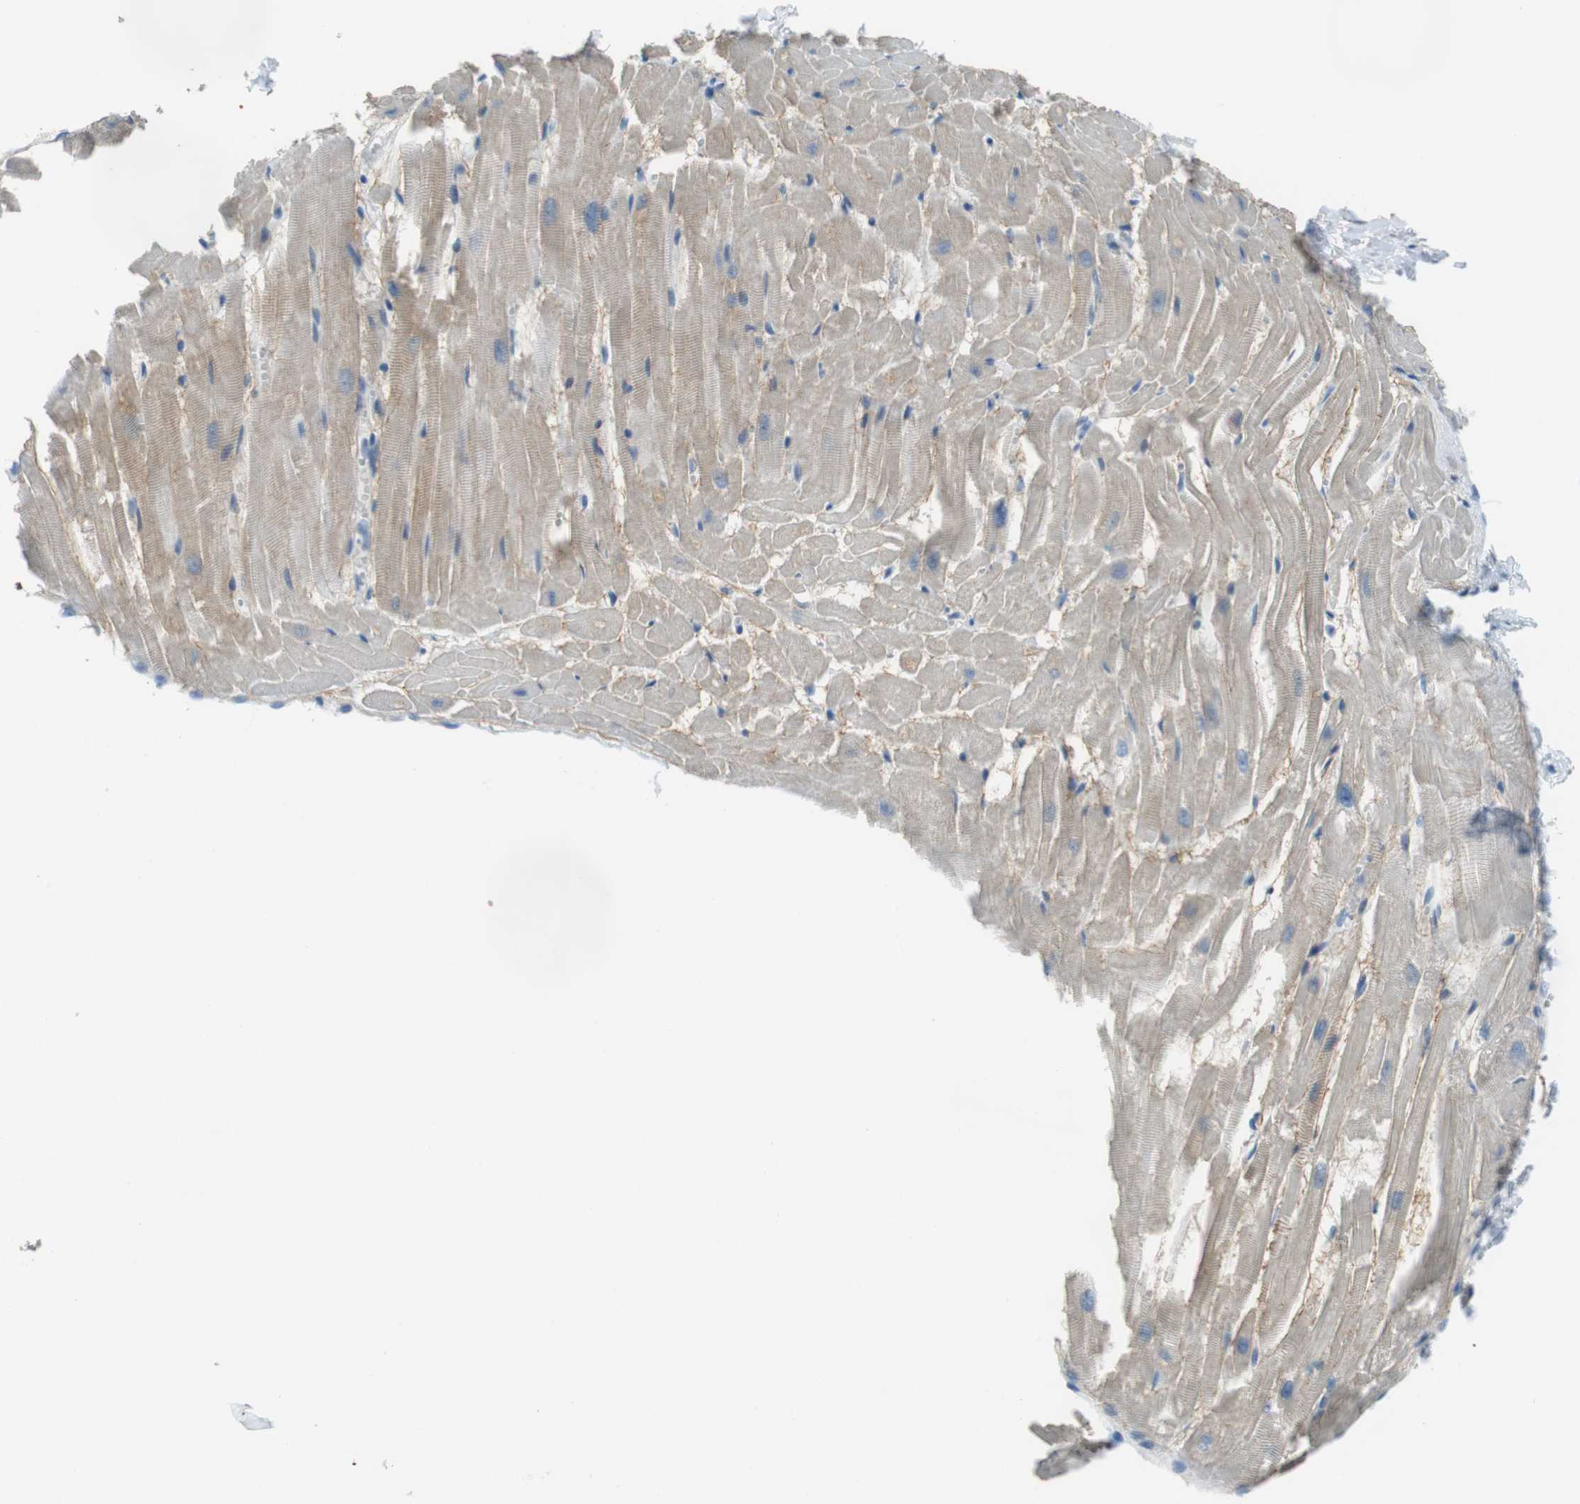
{"staining": {"intensity": "weak", "quantity": "<25%", "location": "cytoplasmic/membranous"}, "tissue": "heart muscle", "cell_type": "Cardiomyocytes", "image_type": "normal", "snomed": [{"axis": "morphology", "description": "Normal tissue, NOS"}, {"axis": "topography", "description": "Heart"}], "caption": "DAB immunohistochemical staining of normal human heart muscle exhibits no significant expression in cardiomyocytes.", "gene": "ENTPD7", "patient": {"sex": "female", "age": 19}}